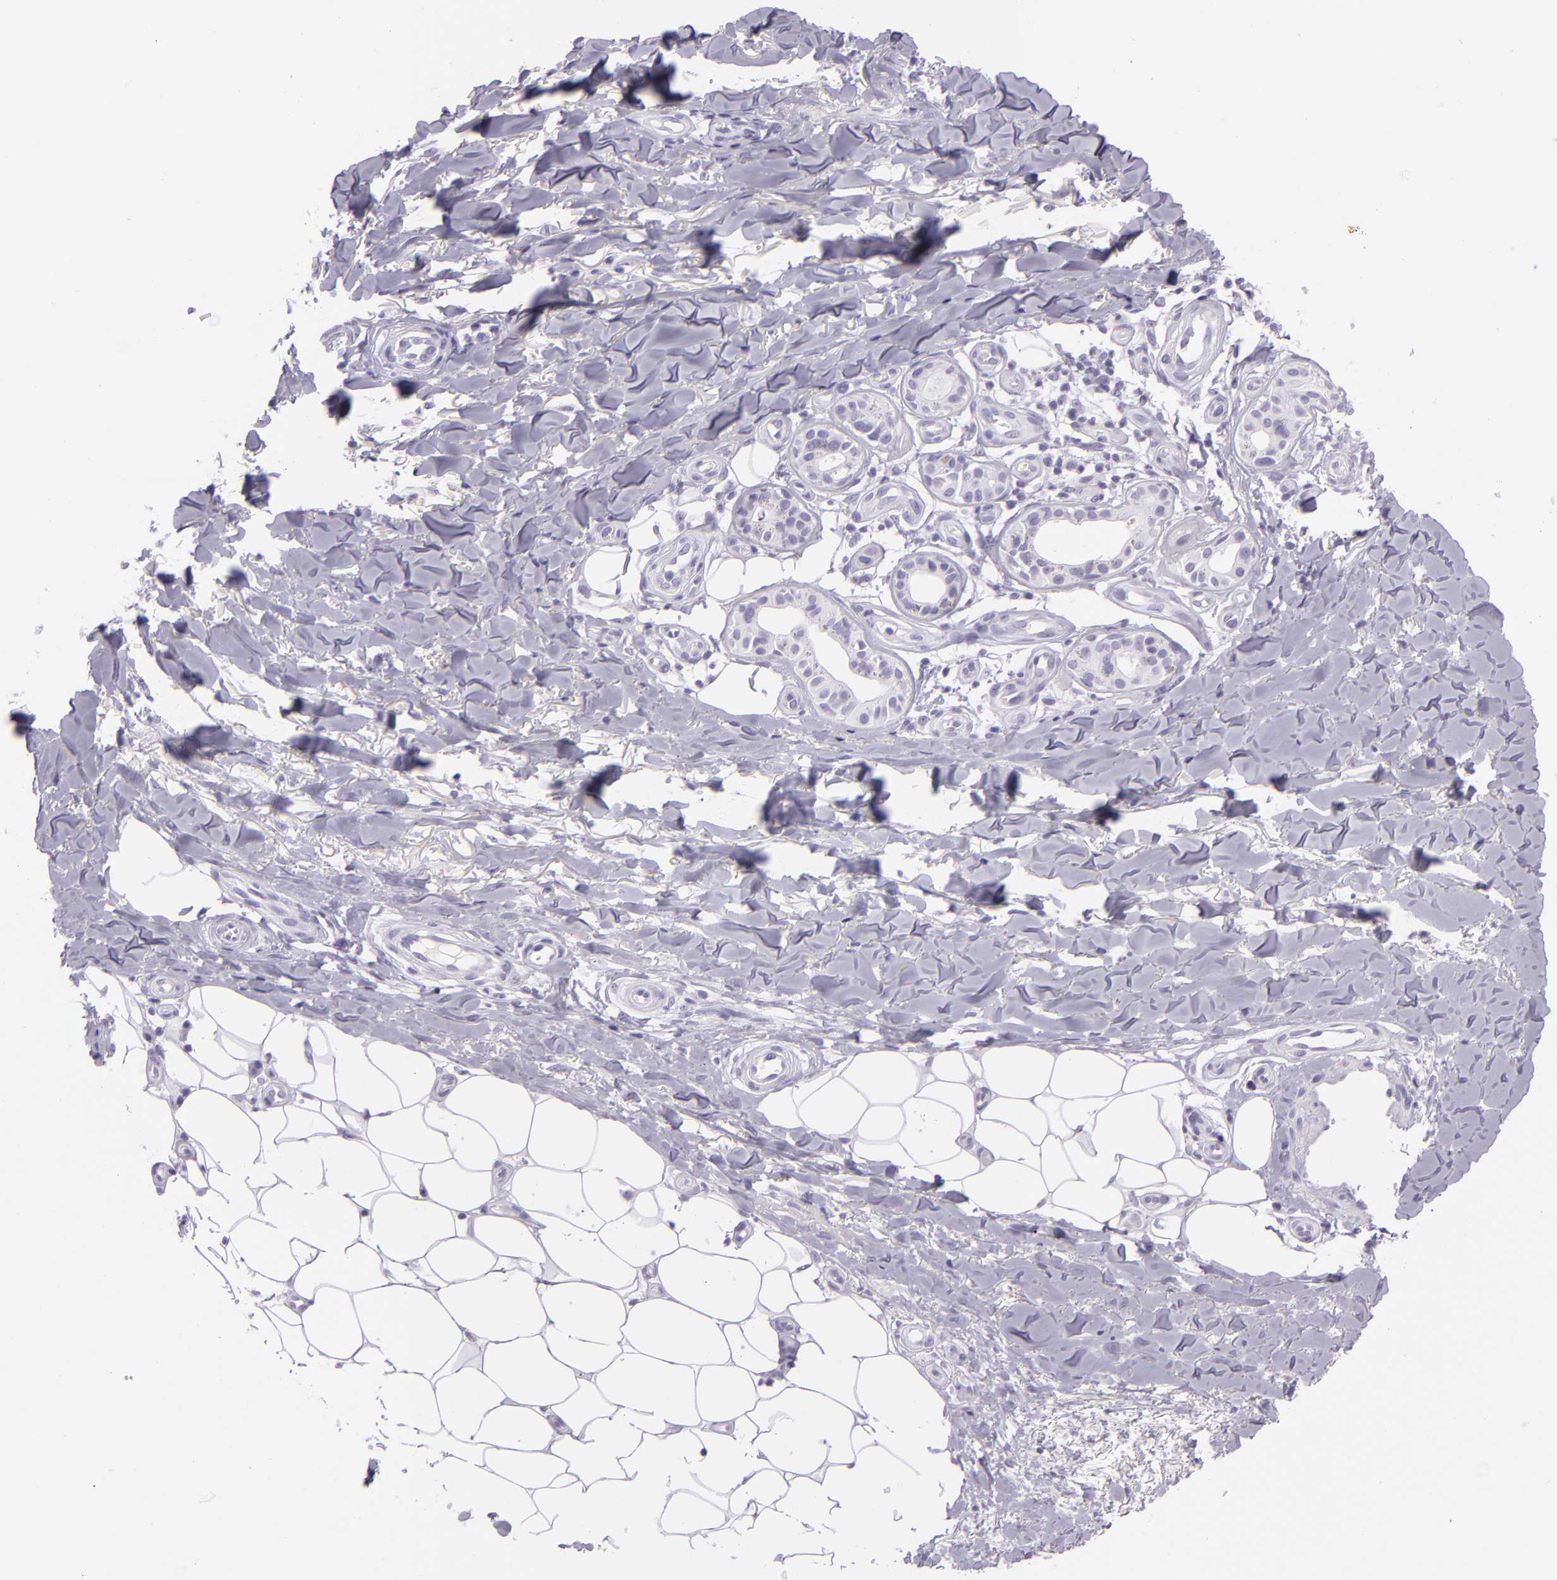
{"staining": {"intensity": "negative", "quantity": "none", "location": "none"}, "tissue": "skin cancer", "cell_type": "Tumor cells", "image_type": "cancer", "snomed": [{"axis": "morphology", "description": "Basal cell carcinoma"}, {"axis": "topography", "description": "Skin"}], "caption": "Immunohistochemical staining of human skin cancer (basal cell carcinoma) reveals no significant expression in tumor cells.", "gene": "MUC6", "patient": {"sex": "male", "age": 81}}